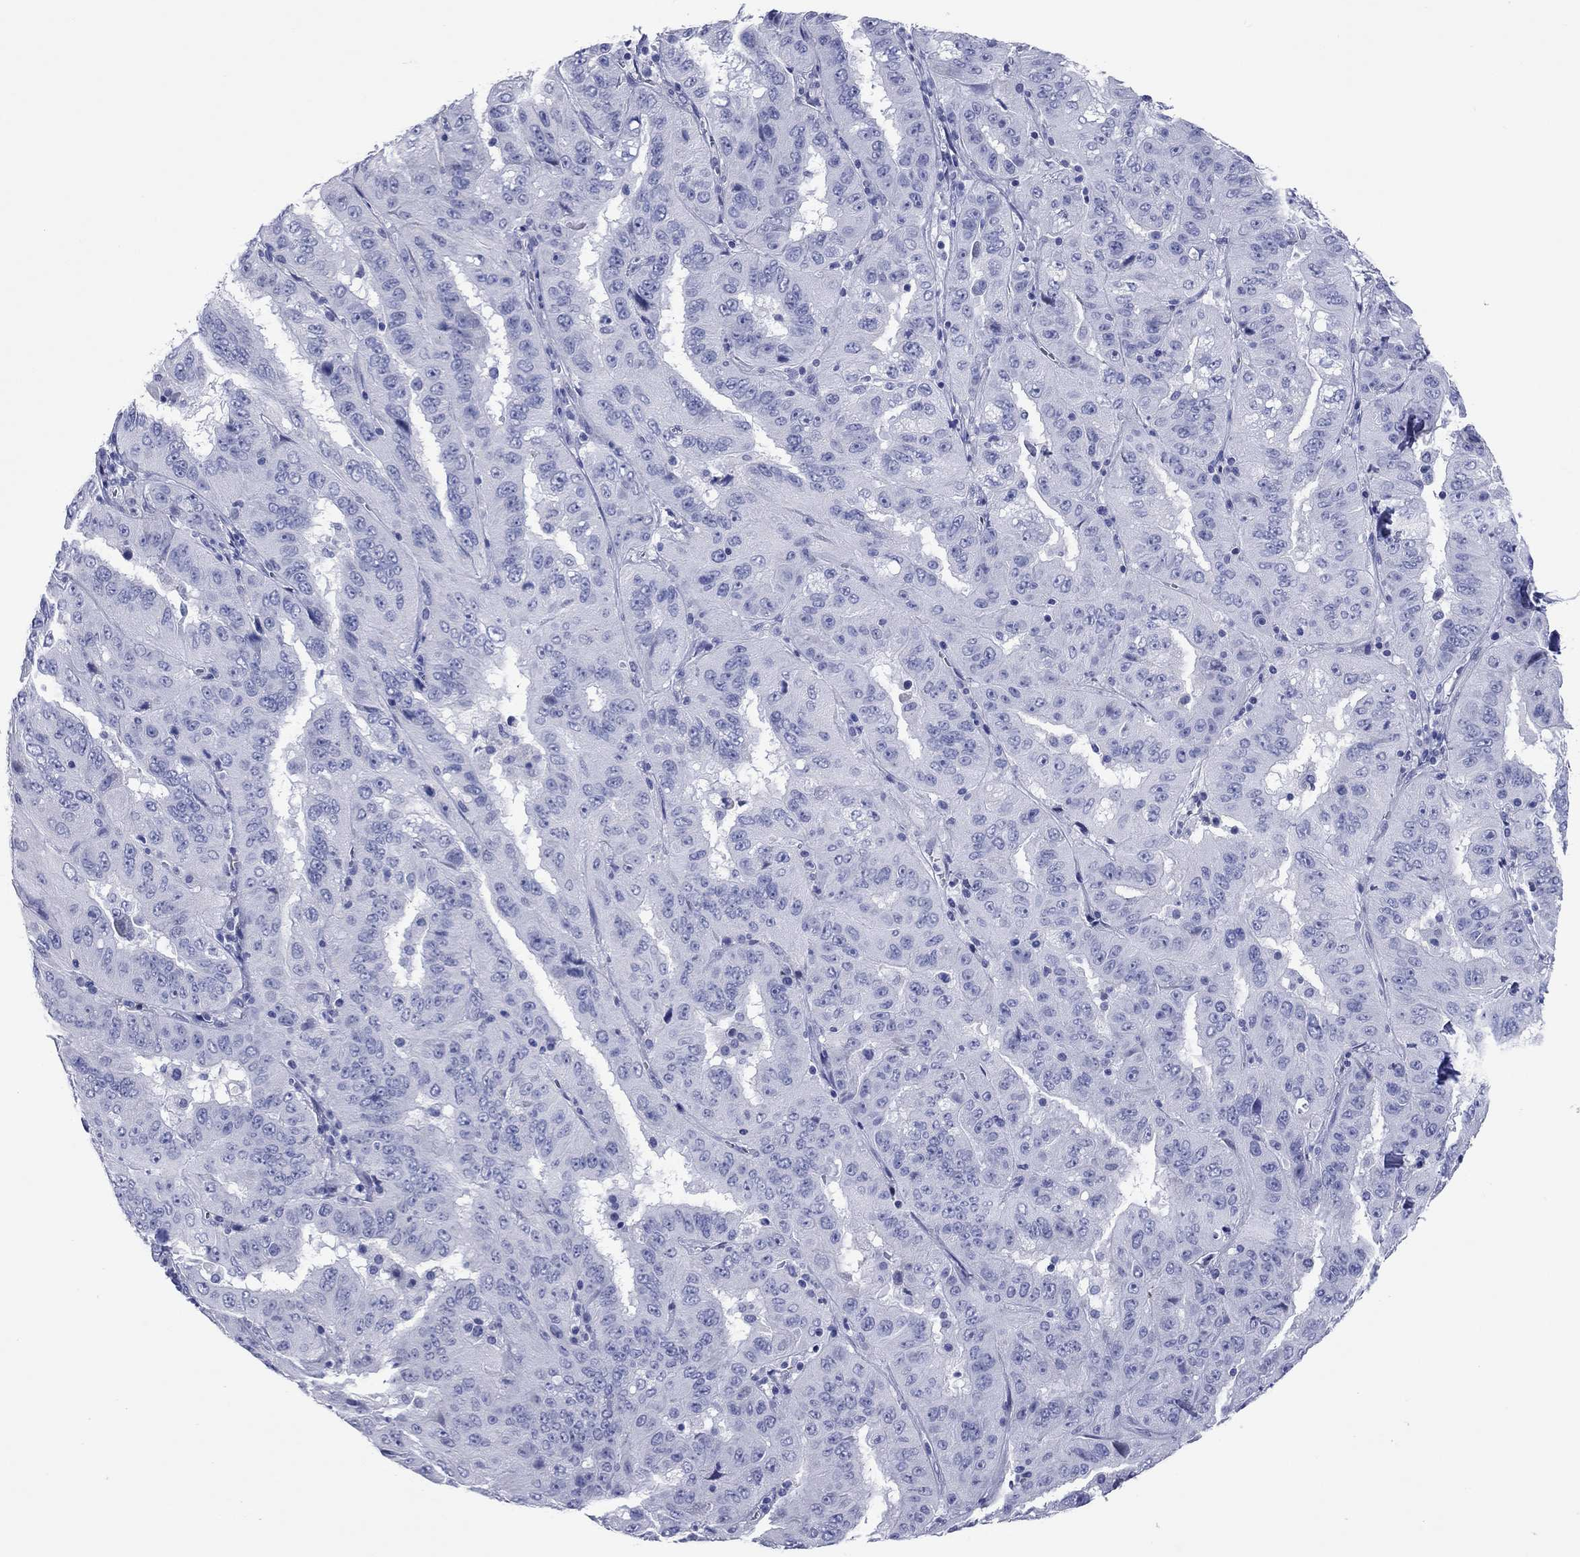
{"staining": {"intensity": "negative", "quantity": "none", "location": "none"}, "tissue": "pancreatic cancer", "cell_type": "Tumor cells", "image_type": "cancer", "snomed": [{"axis": "morphology", "description": "Adenocarcinoma, NOS"}, {"axis": "topography", "description": "Pancreas"}], "caption": "The photomicrograph demonstrates no staining of tumor cells in pancreatic adenocarcinoma.", "gene": "CCNA1", "patient": {"sex": "male", "age": 63}}